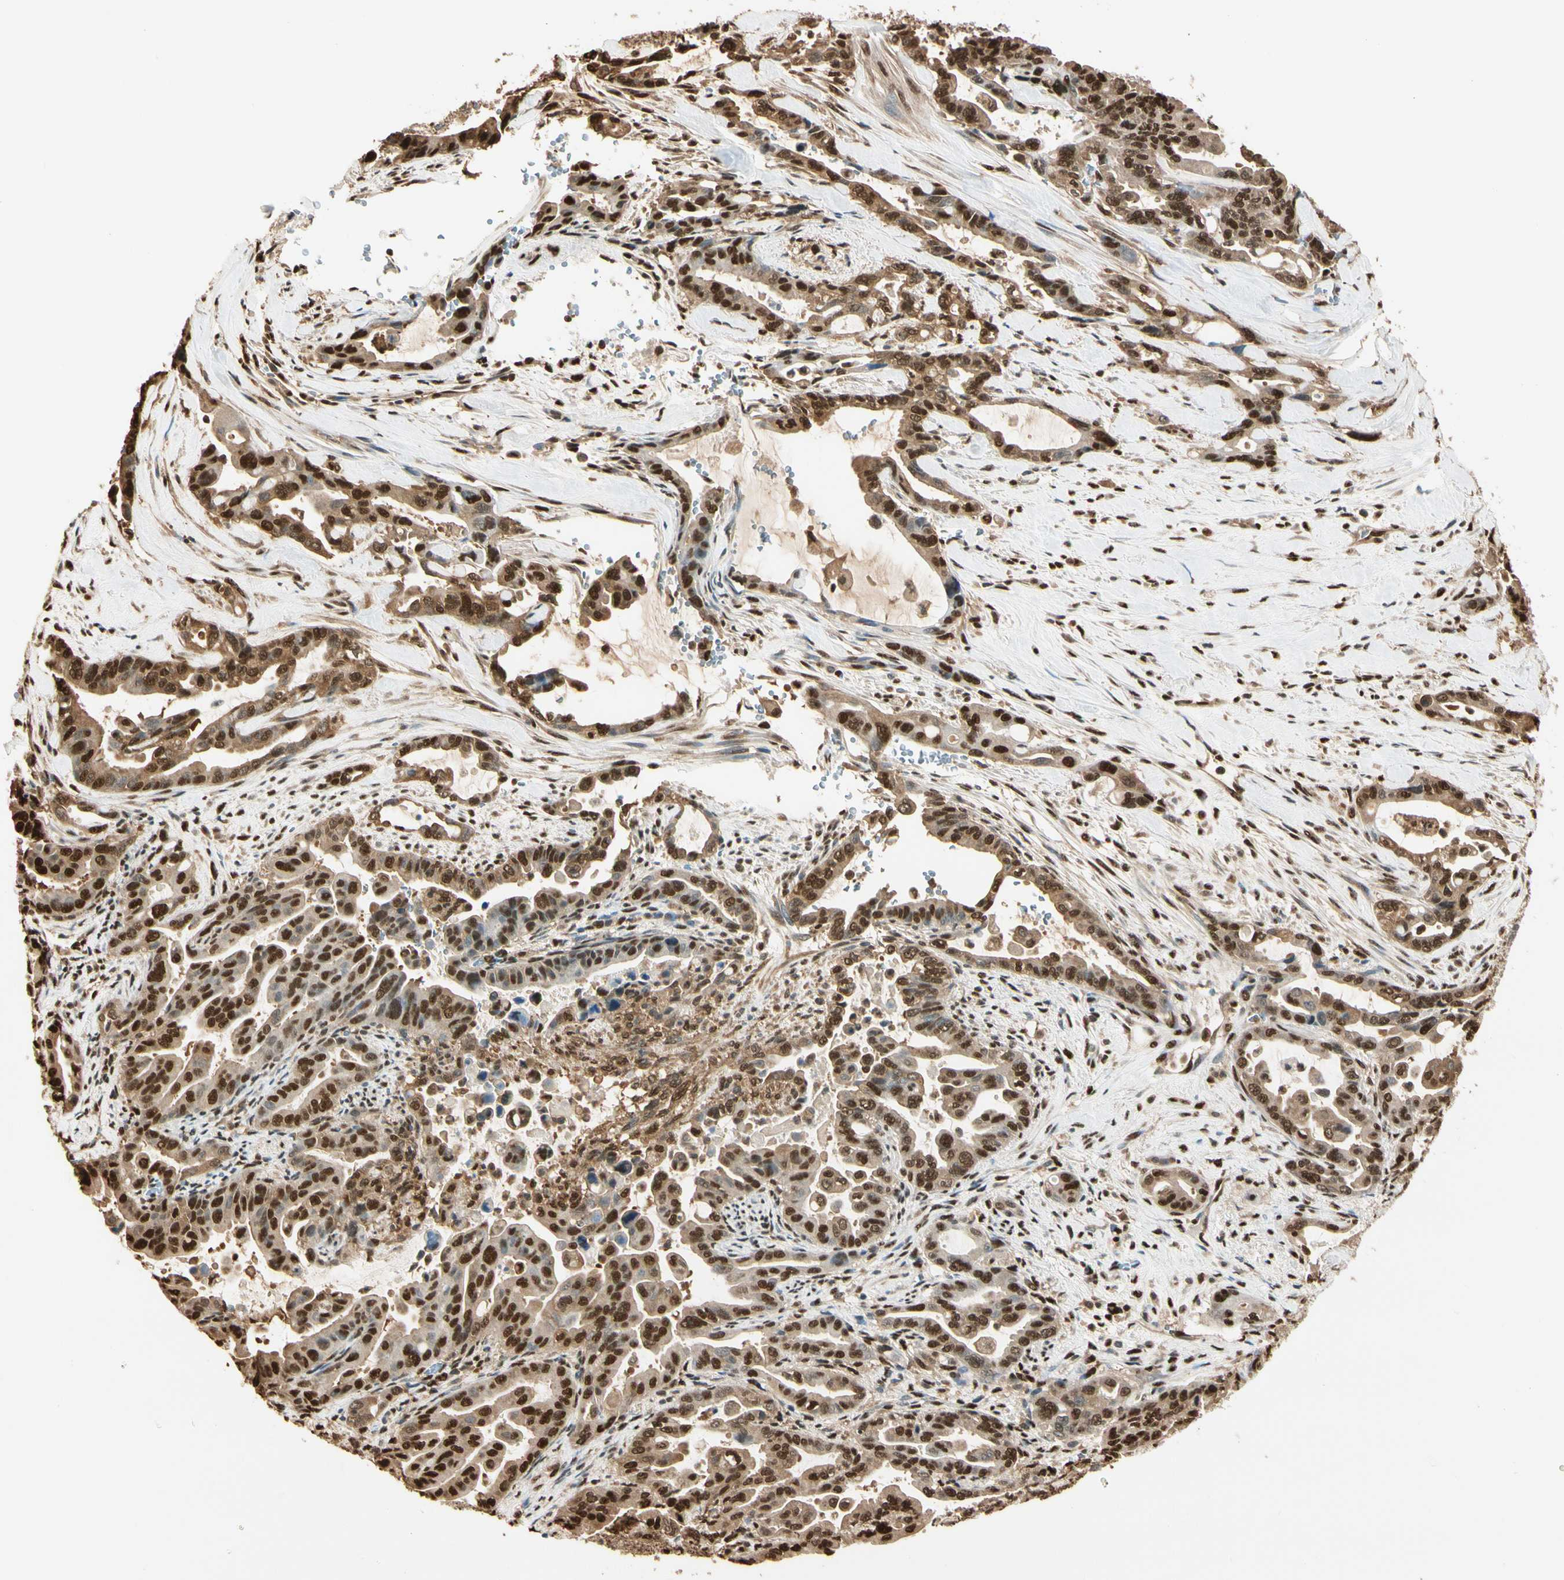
{"staining": {"intensity": "strong", "quantity": ">75%", "location": "cytoplasmic/membranous,nuclear"}, "tissue": "pancreatic cancer", "cell_type": "Tumor cells", "image_type": "cancer", "snomed": [{"axis": "morphology", "description": "Adenocarcinoma, NOS"}, {"axis": "topography", "description": "Pancreas"}], "caption": "A micrograph showing strong cytoplasmic/membranous and nuclear expression in approximately >75% of tumor cells in pancreatic cancer, as visualized by brown immunohistochemical staining.", "gene": "PNCK", "patient": {"sex": "male", "age": 70}}